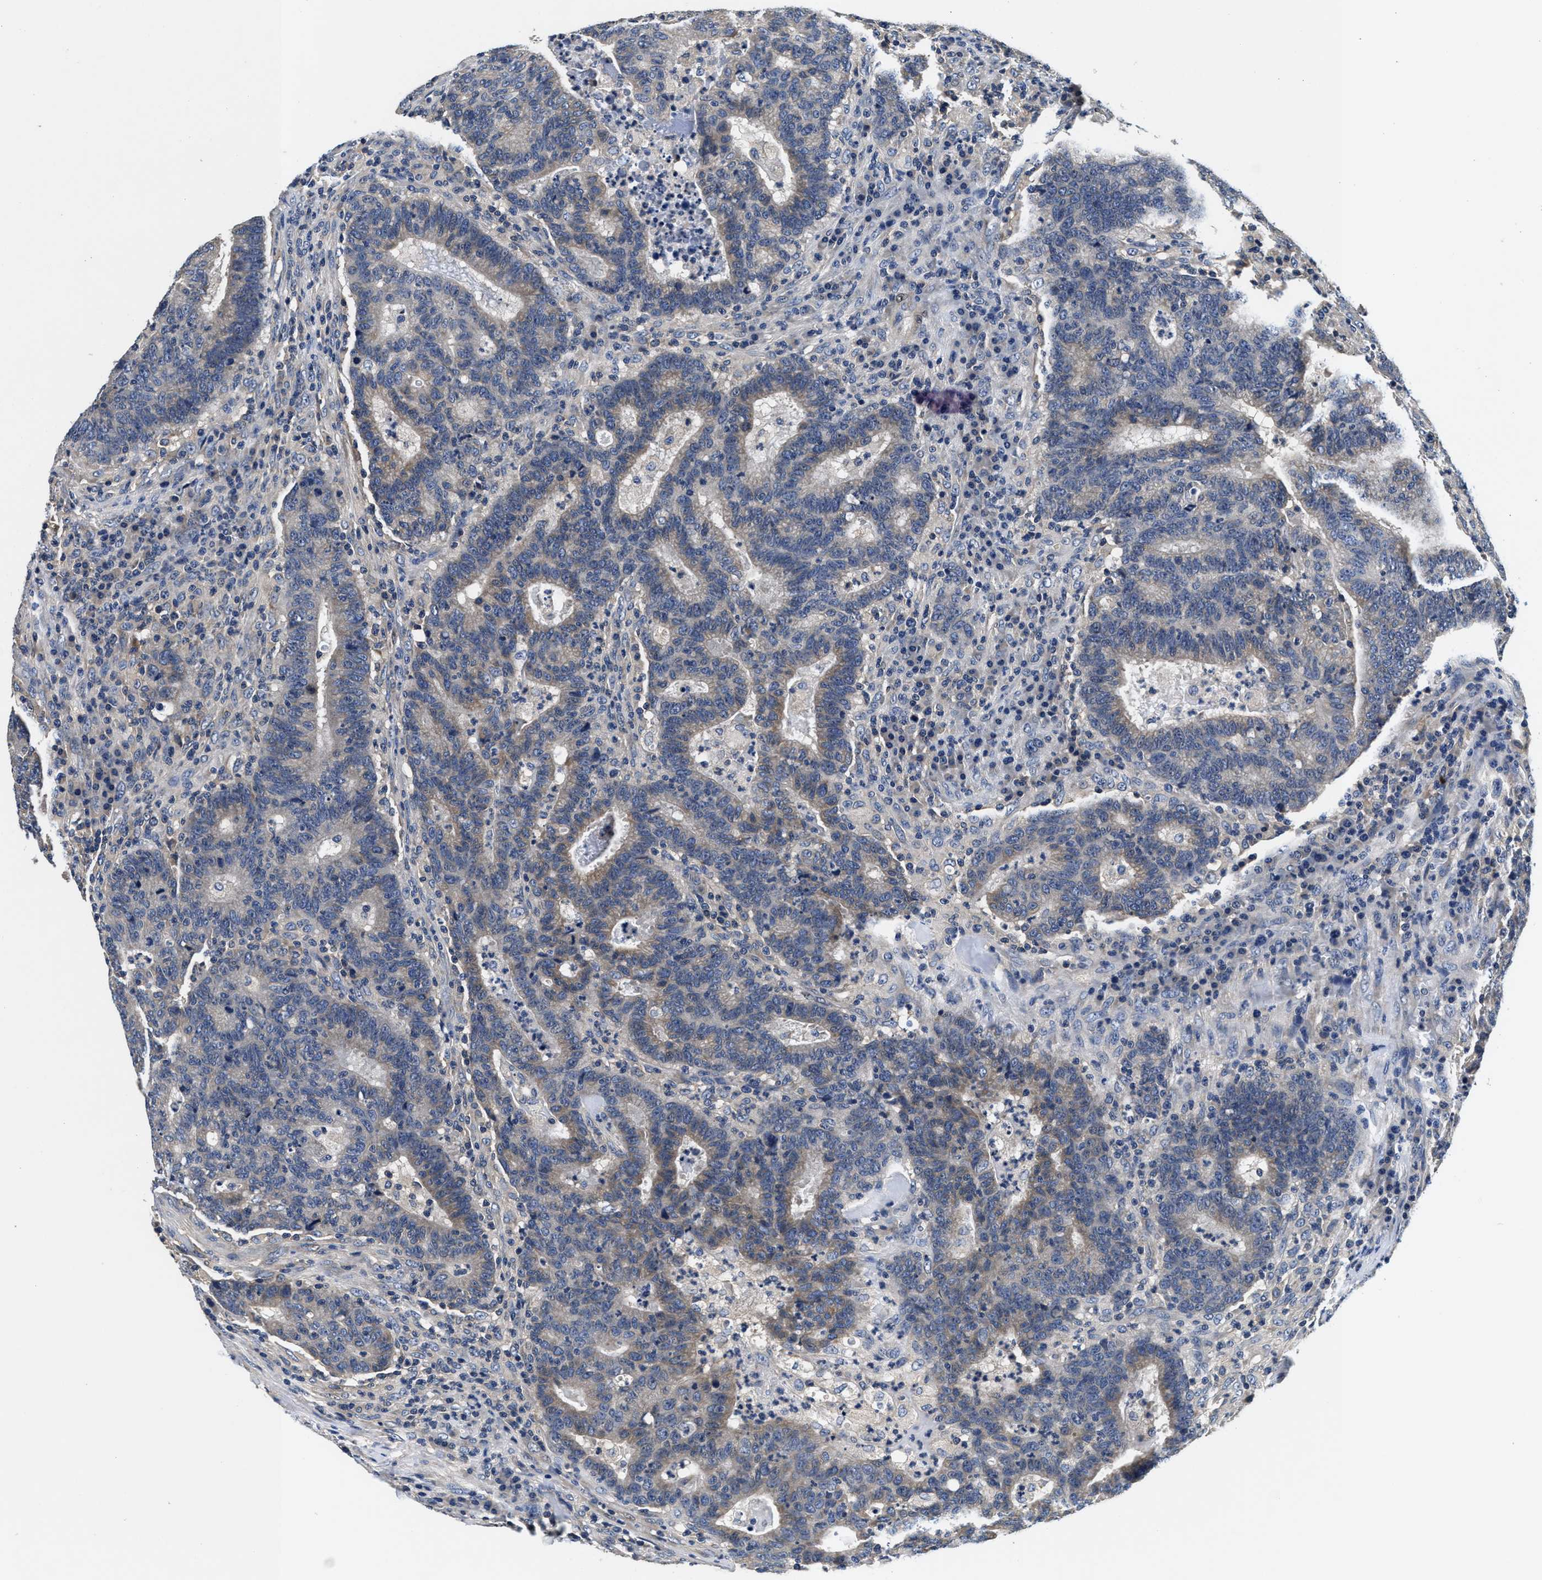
{"staining": {"intensity": "weak", "quantity": "25%-75%", "location": "cytoplasmic/membranous"}, "tissue": "colorectal cancer", "cell_type": "Tumor cells", "image_type": "cancer", "snomed": [{"axis": "morphology", "description": "Adenocarcinoma, NOS"}, {"axis": "topography", "description": "Colon"}], "caption": "DAB immunohistochemical staining of colorectal cancer shows weak cytoplasmic/membranous protein staining in approximately 25%-75% of tumor cells.", "gene": "ANKIB1", "patient": {"sex": "female", "age": 75}}